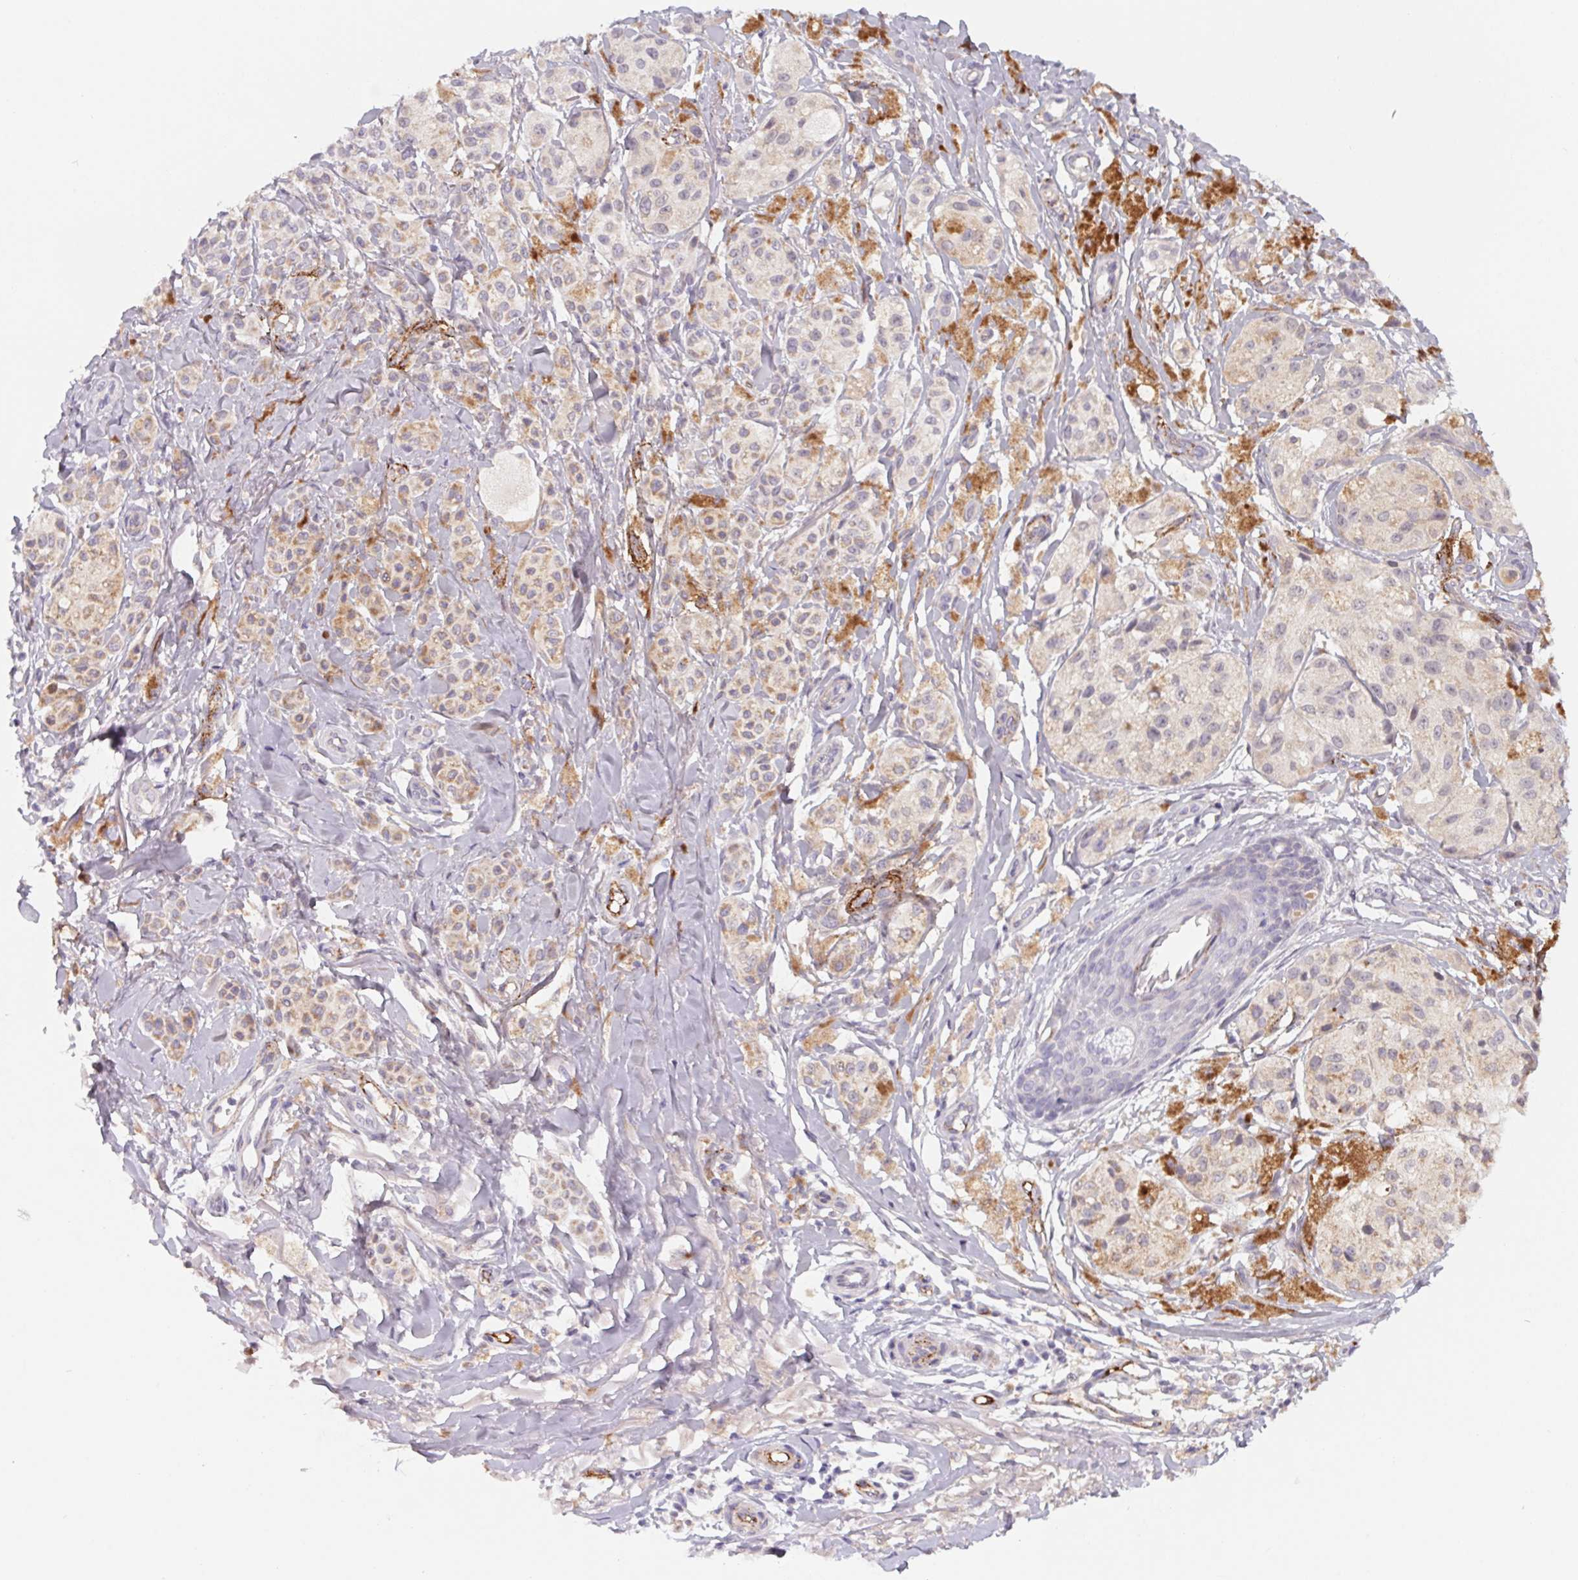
{"staining": {"intensity": "negative", "quantity": "none", "location": "none"}, "tissue": "melanoma", "cell_type": "Tumor cells", "image_type": "cancer", "snomed": [{"axis": "morphology", "description": "Malignant melanoma, NOS"}, {"axis": "topography", "description": "Skin"}], "caption": "DAB immunohistochemical staining of malignant melanoma reveals no significant positivity in tumor cells.", "gene": "LPA", "patient": {"sex": "female", "age": 80}}